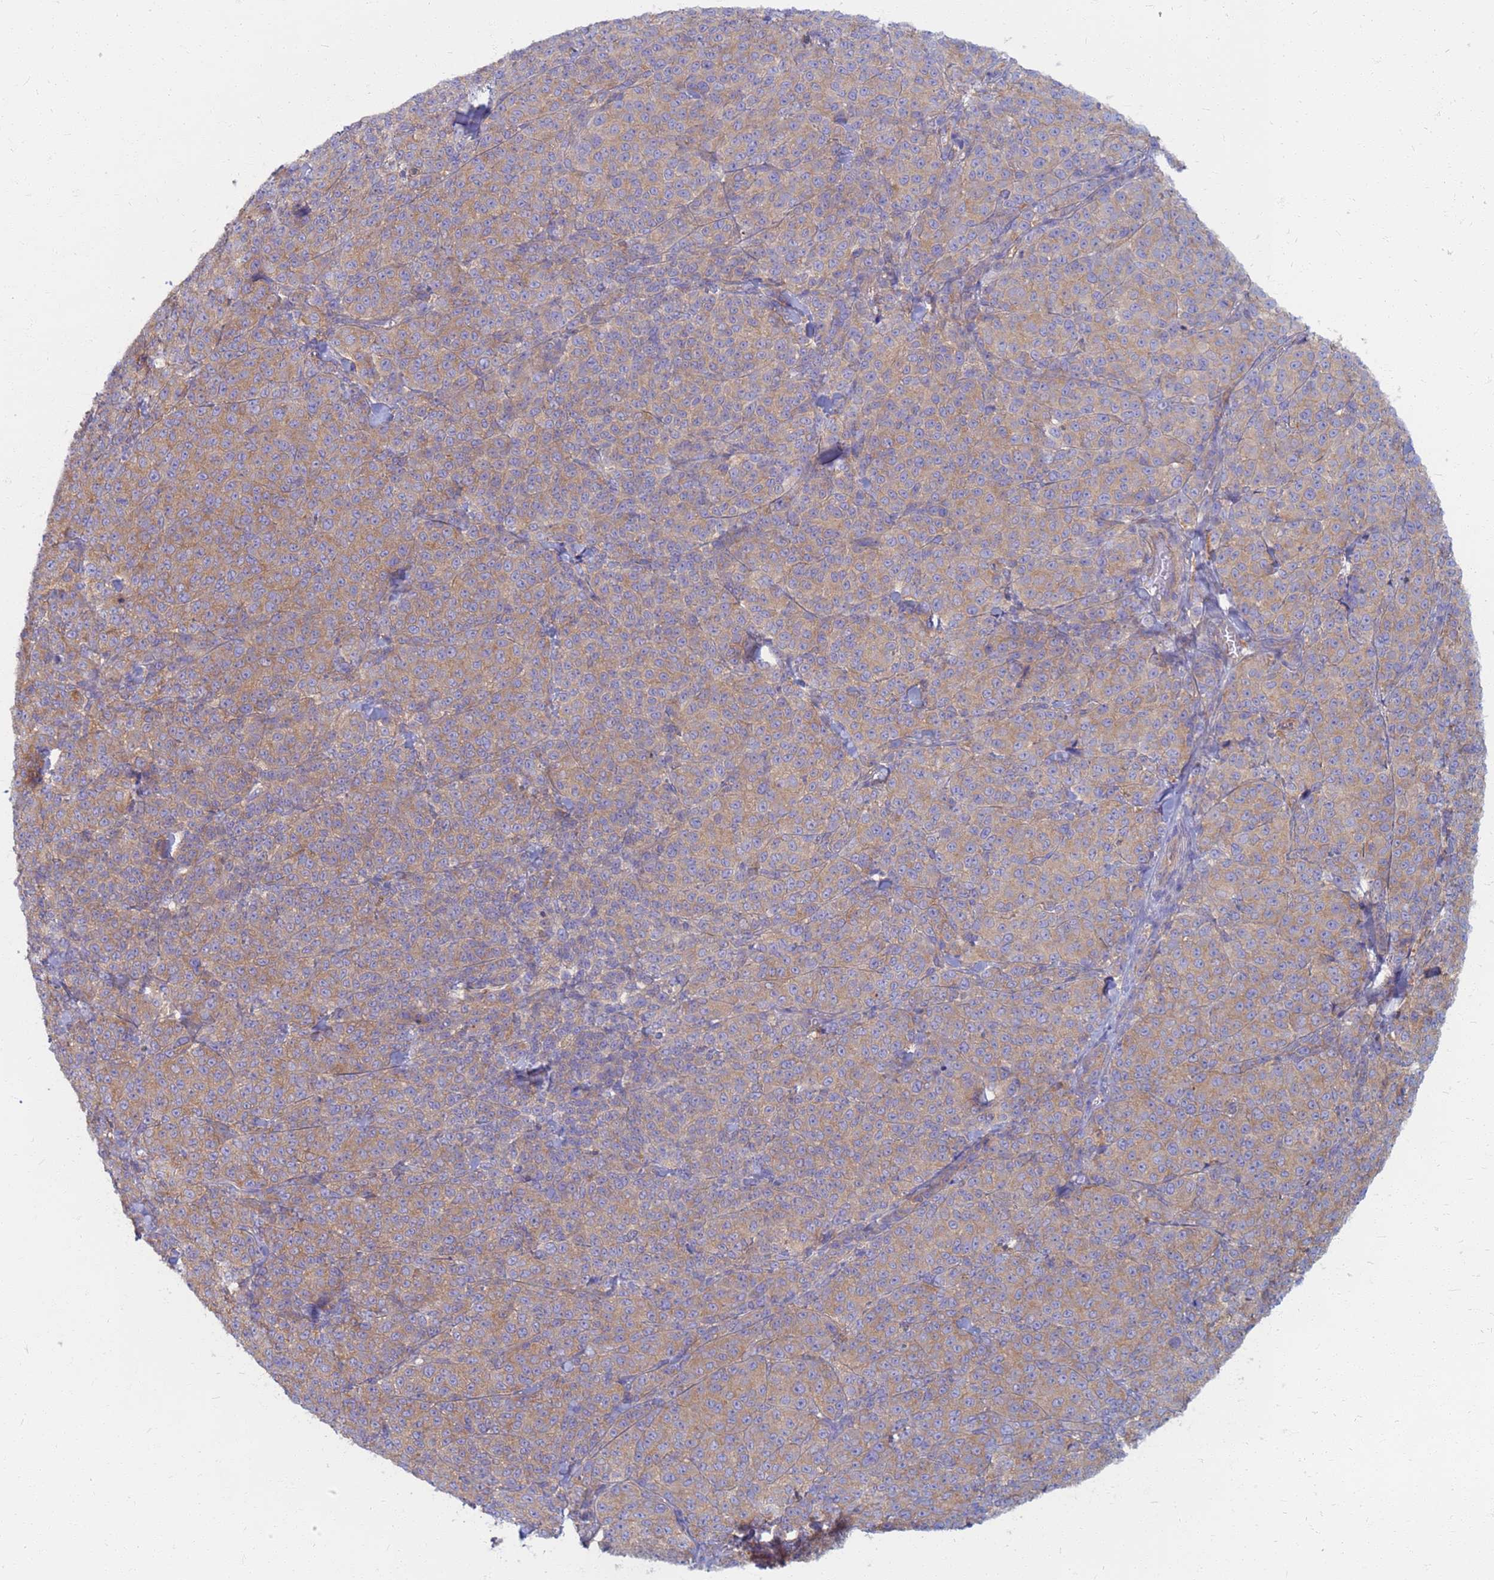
{"staining": {"intensity": "moderate", "quantity": ">75%", "location": "cytoplasmic/membranous"}, "tissue": "melanoma", "cell_type": "Tumor cells", "image_type": "cancer", "snomed": [{"axis": "morphology", "description": "Normal tissue, NOS"}, {"axis": "morphology", "description": "Malignant melanoma, NOS"}, {"axis": "topography", "description": "Skin"}], "caption": "Immunohistochemical staining of human malignant melanoma displays medium levels of moderate cytoplasmic/membranous protein staining in about >75% of tumor cells.", "gene": "EEA1", "patient": {"sex": "female", "age": 34}}